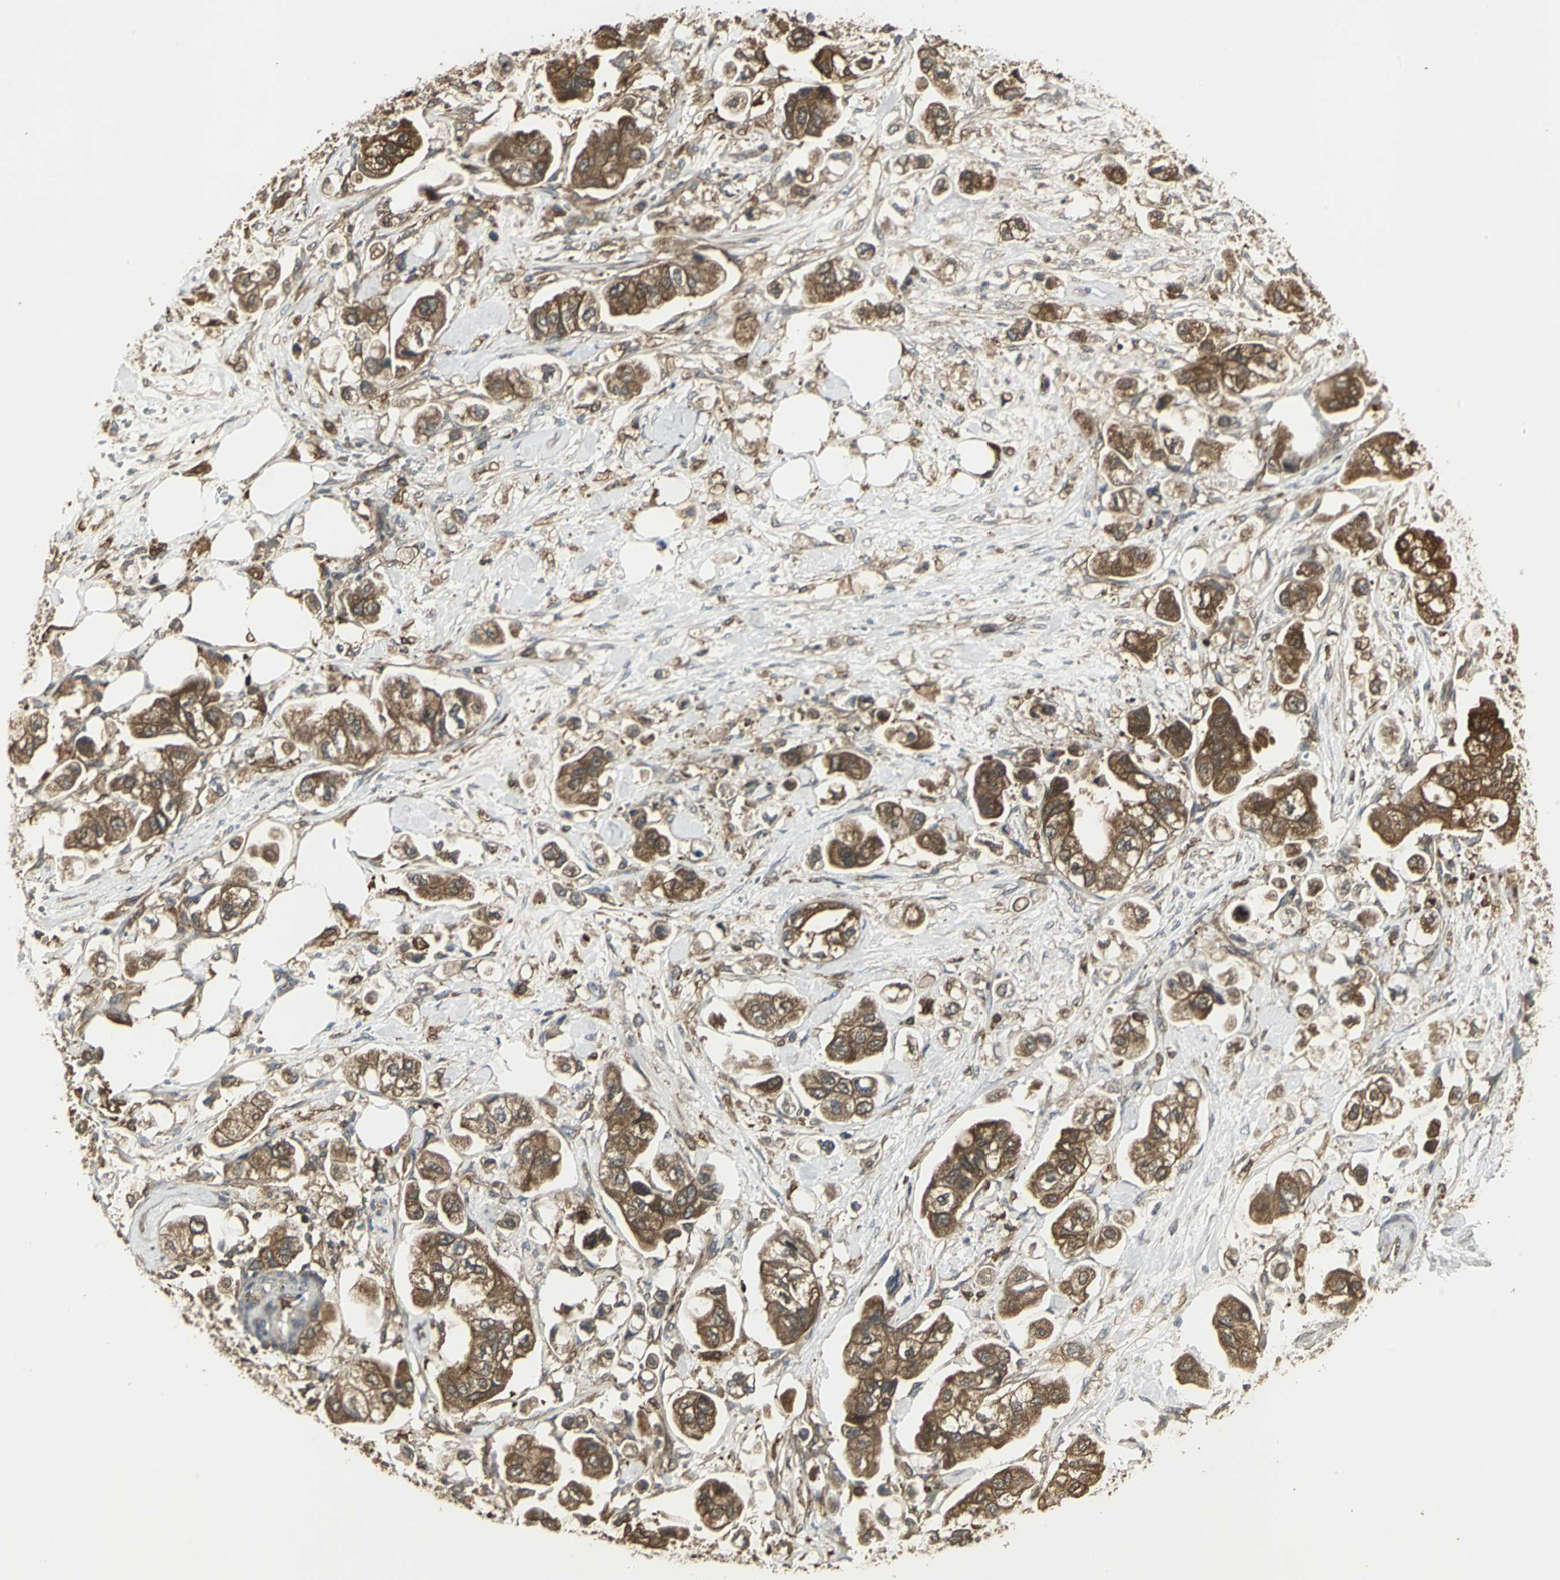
{"staining": {"intensity": "strong", "quantity": ">75%", "location": "cytoplasmic/membranous"}, "tissue": "stomach cancer", "cell_type": "Tumor cells", "image_type": "cancer", "snomed": [{"axis": "morphology", "description": "Adenocarcinoma, NOS"}, {"axis": "topography", "description": "Stomach"}], "caption": "Protein staining shows strong cytoplasmic/membranous staining in about >75% of tumor cells in stomach cancer. Immunohistochemistry stains the protein of interest in brown and the nuclei are stained blue.", "gene": "PRXL2B", "patient": {"sex": "male", "age": 62}}